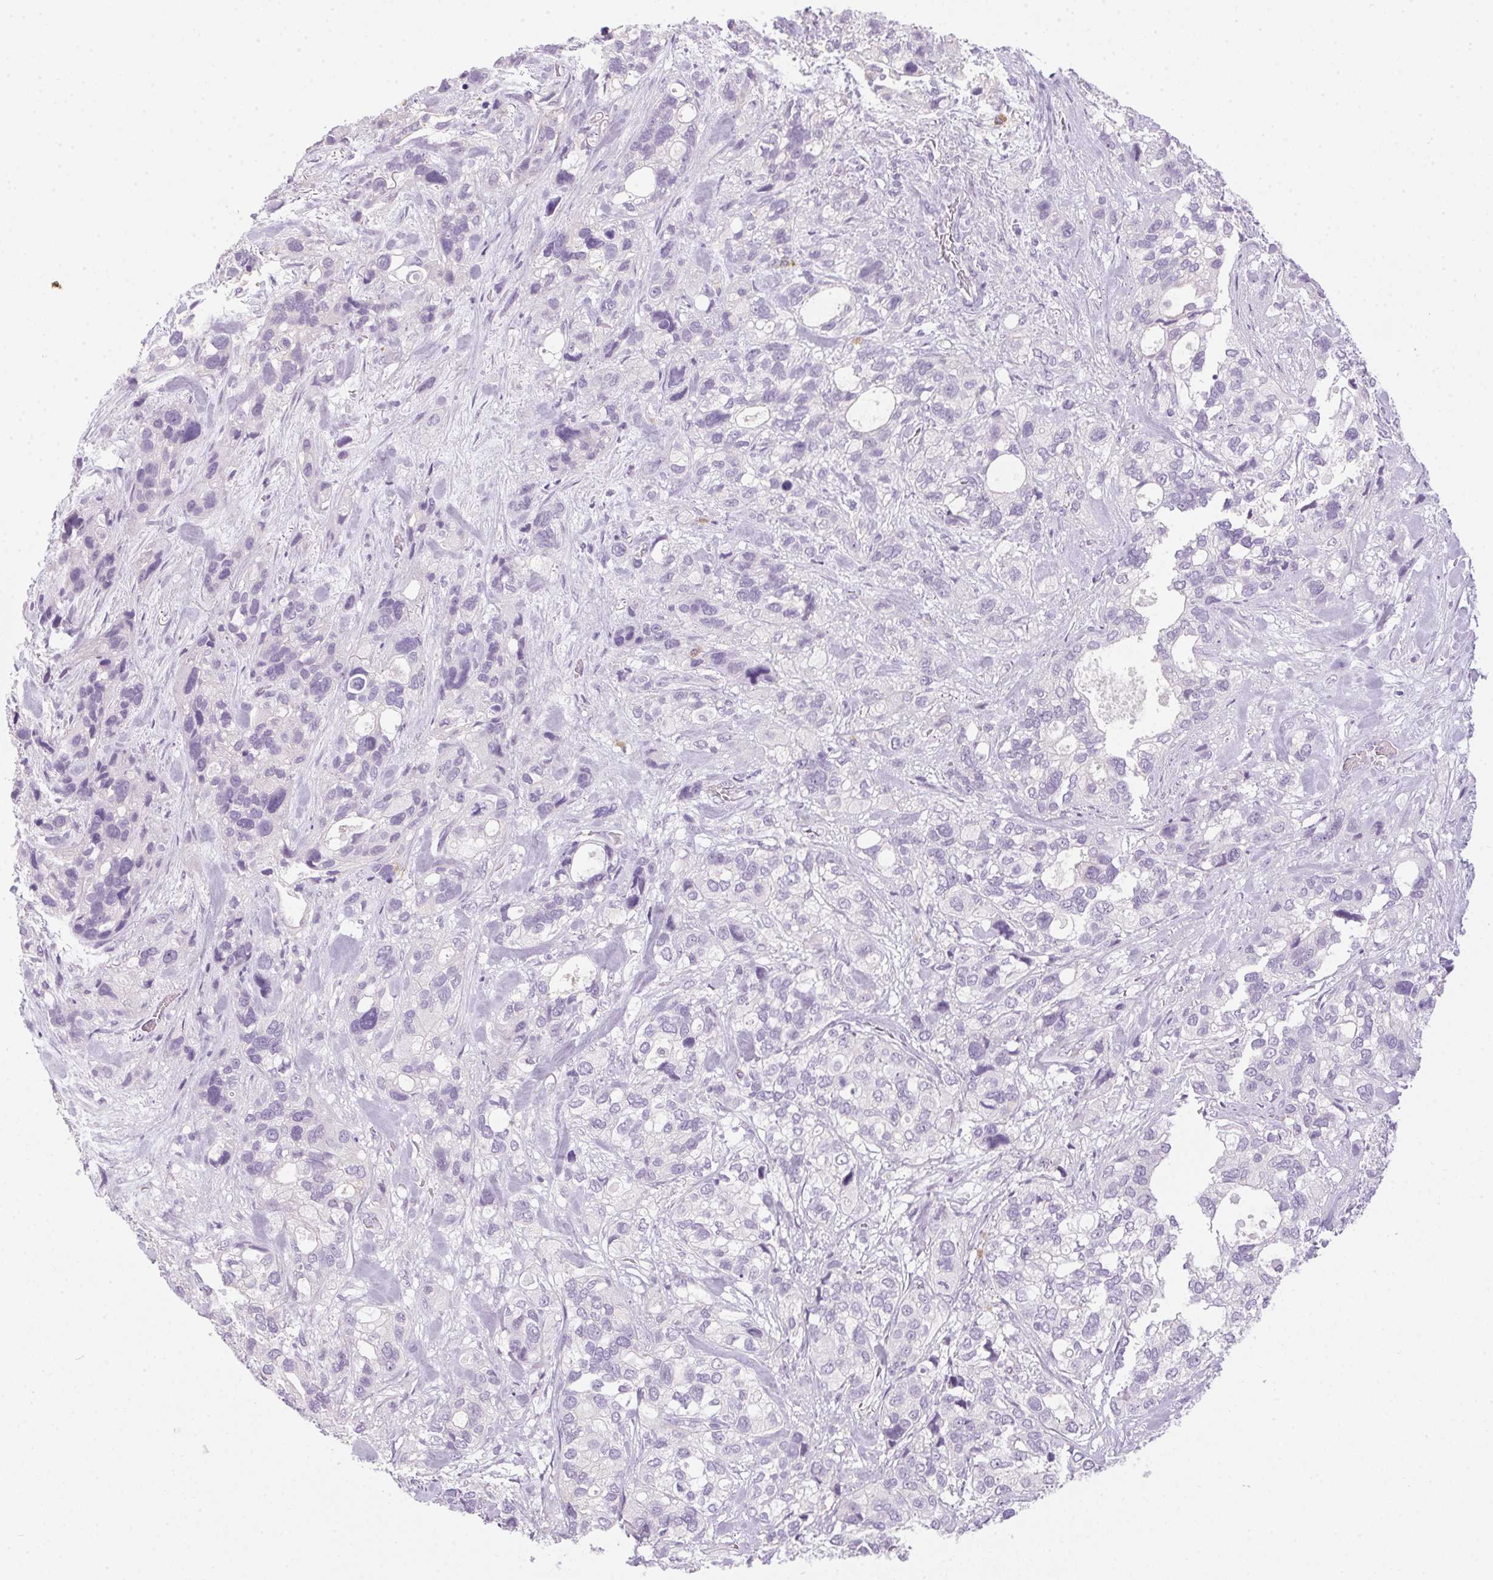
{"staining": {"intensity": "negative", "quantity": "none", "location": "none"}, "tissue": "stomach cancer", "cell_type": "Tumor cells", "image_type": "cancer", "snomed": [{"axis": "morphology", "description": "Adenocarcinoma, NOS"}, {"axis": "topography", "description": "Stomach, upper"}], "caption": "Tumor cells show no significant protein staining in stomach cancer (adenocarcinoma).", "gene": "POPDC2", "patient": {"sex": "female", "age": 81}}